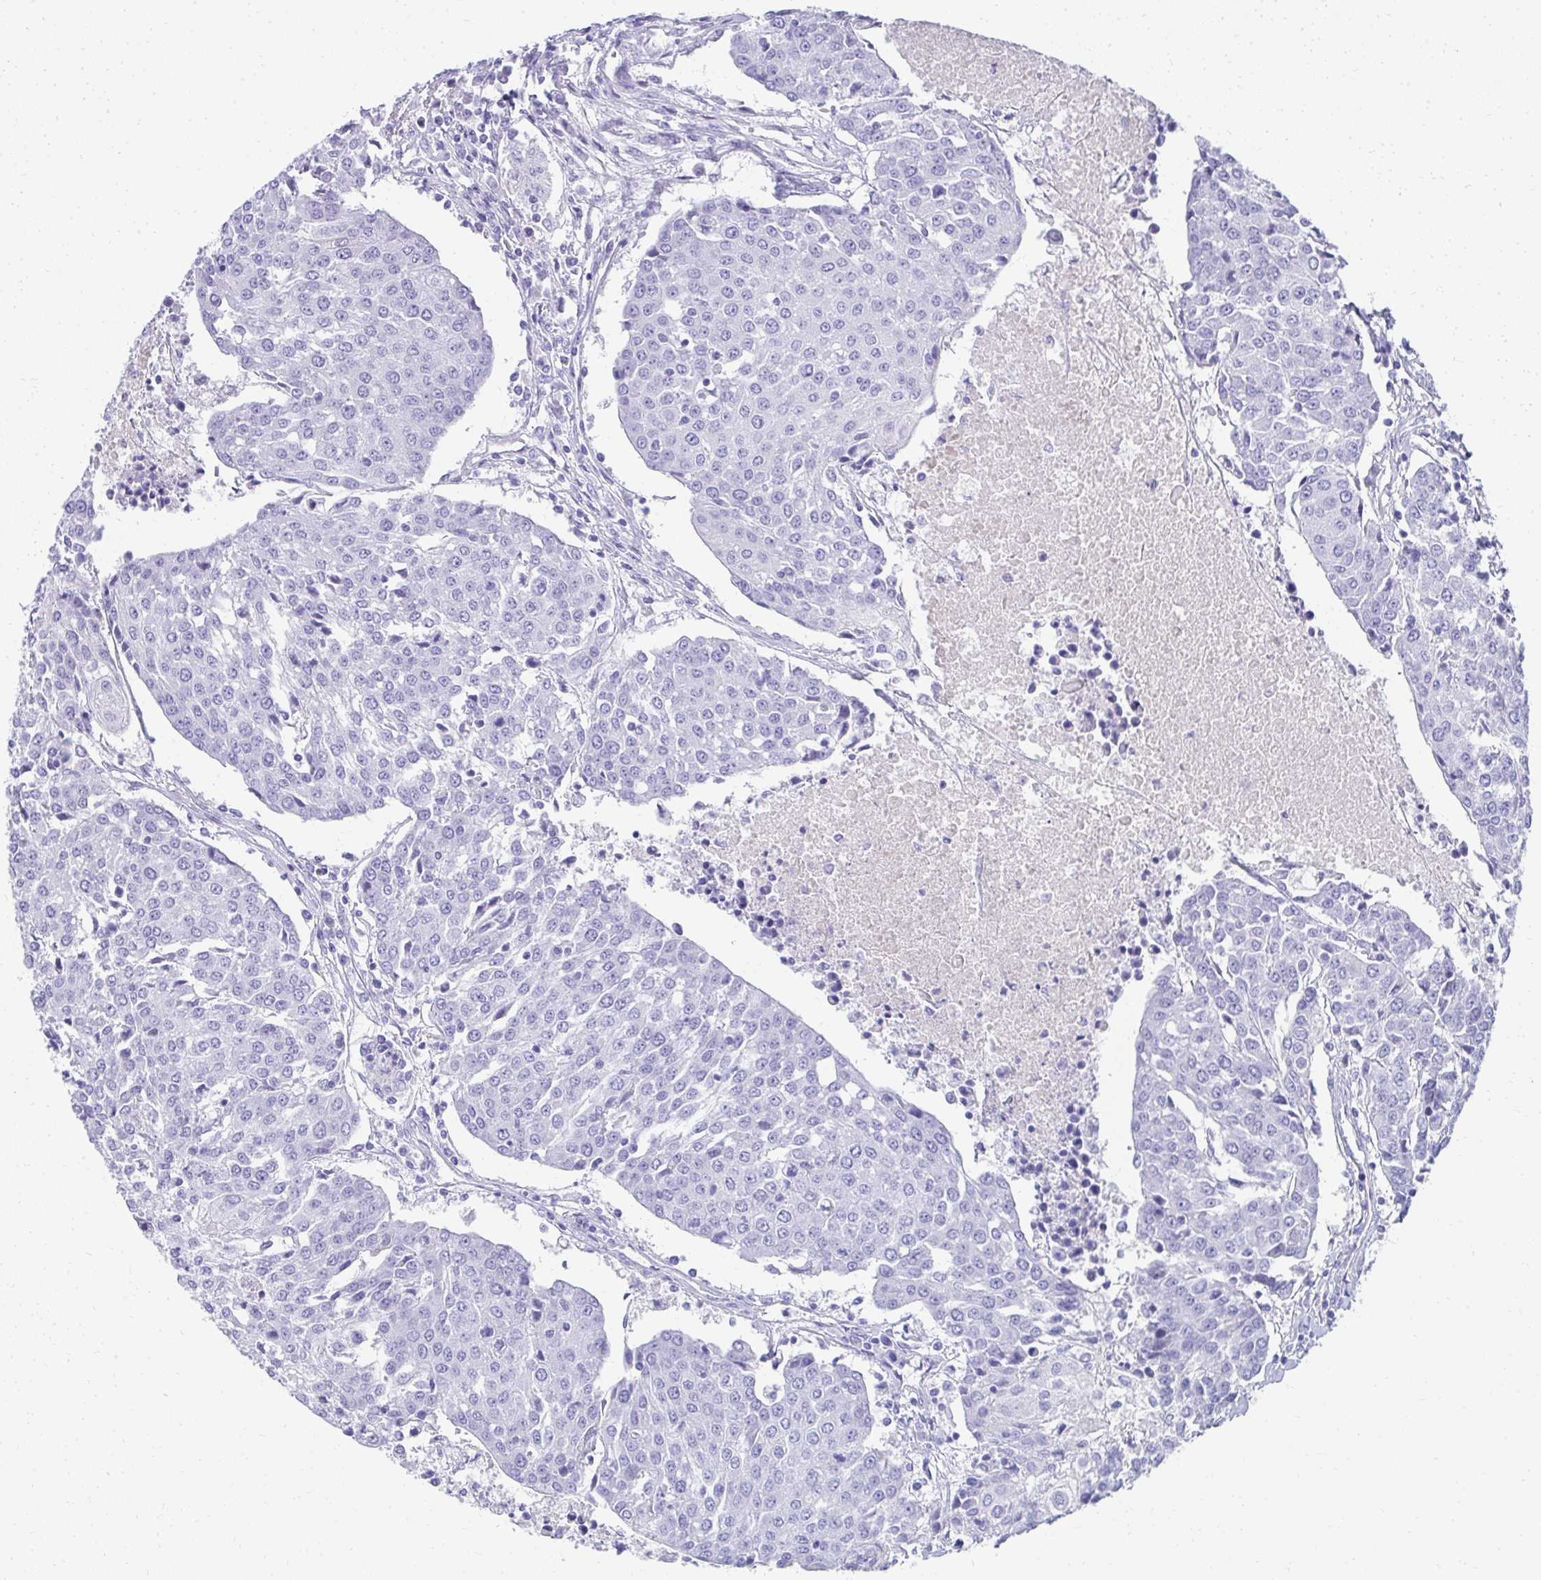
{"staining": {"intensity": "negative", "quantity": "none", "location": "none"}, "tissue": "urothelial cancer", "cell_type": "Tumor cells", "image_type": "cancer", "snomed": [{"axis": "morphology", "description": "Urothelial carcinoma, High grade"}, {"axis": "topography", "description": "Urinary bladder"}], "caption": "A high-resolution image shows IHC staining of urothelial carcinoma (high-grade), which exhibits no significant expression in tumor cells.", "gene": "TNNT1", "patient": {"sex": "female", "age": 85}}